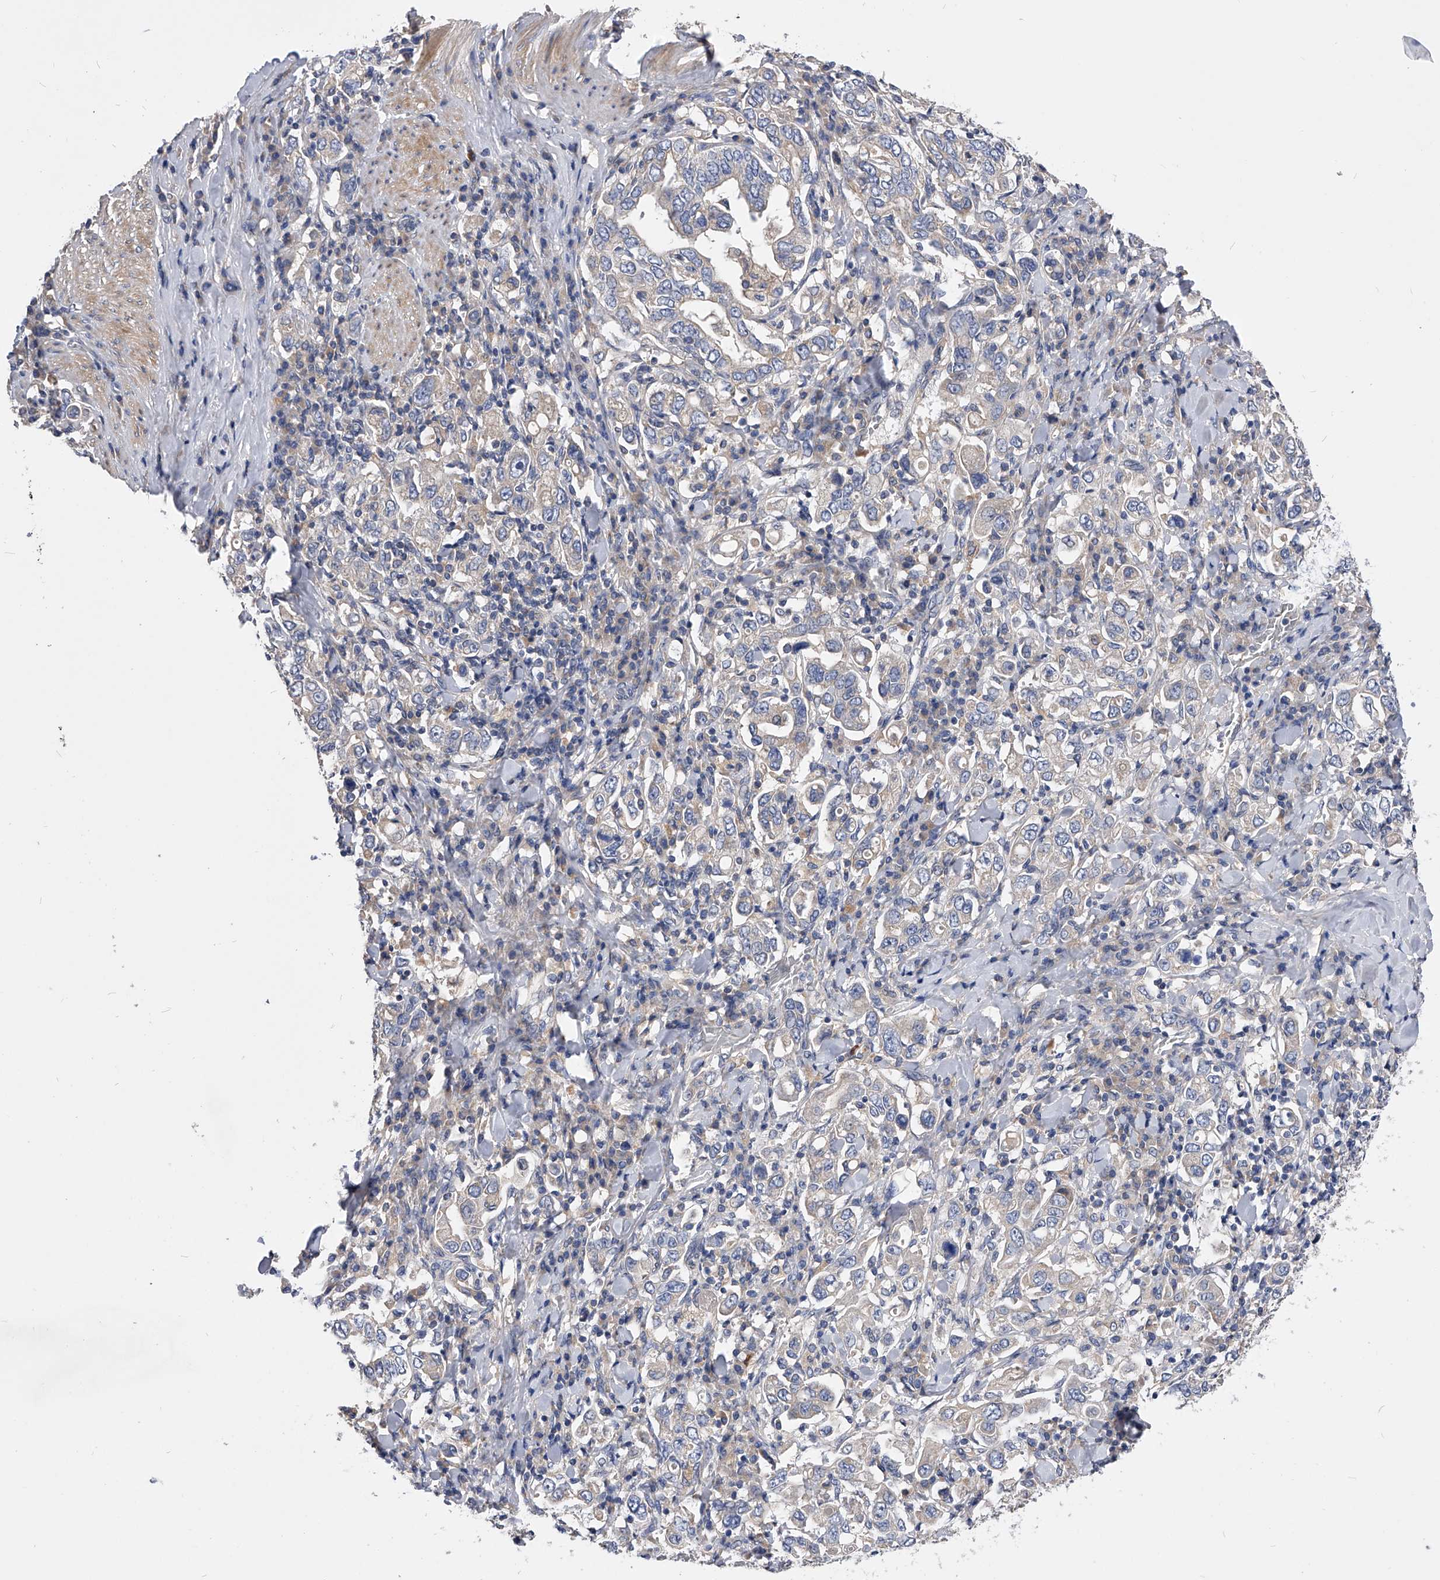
{"staining": {"intensity": "negative", "quantity": "none", "location": "none"}, "tissue": "stomach cancer", "cell_type": "Tumor cells", "image_type": "cancer", "snomed": [{"axis": "morphology", "description": "Adenocarcinoma, NOS"}, {"axis": "topography", "description": "Stomach, upper"}], "caption": "Photomicrograph shows no significant protein positivity in tumor cells of stomach adenocarcinoma. (DAB immunohistochemistry, high magnification).", "gene": "ARL4C", "patient": {"sex": "male", "age": 62}}